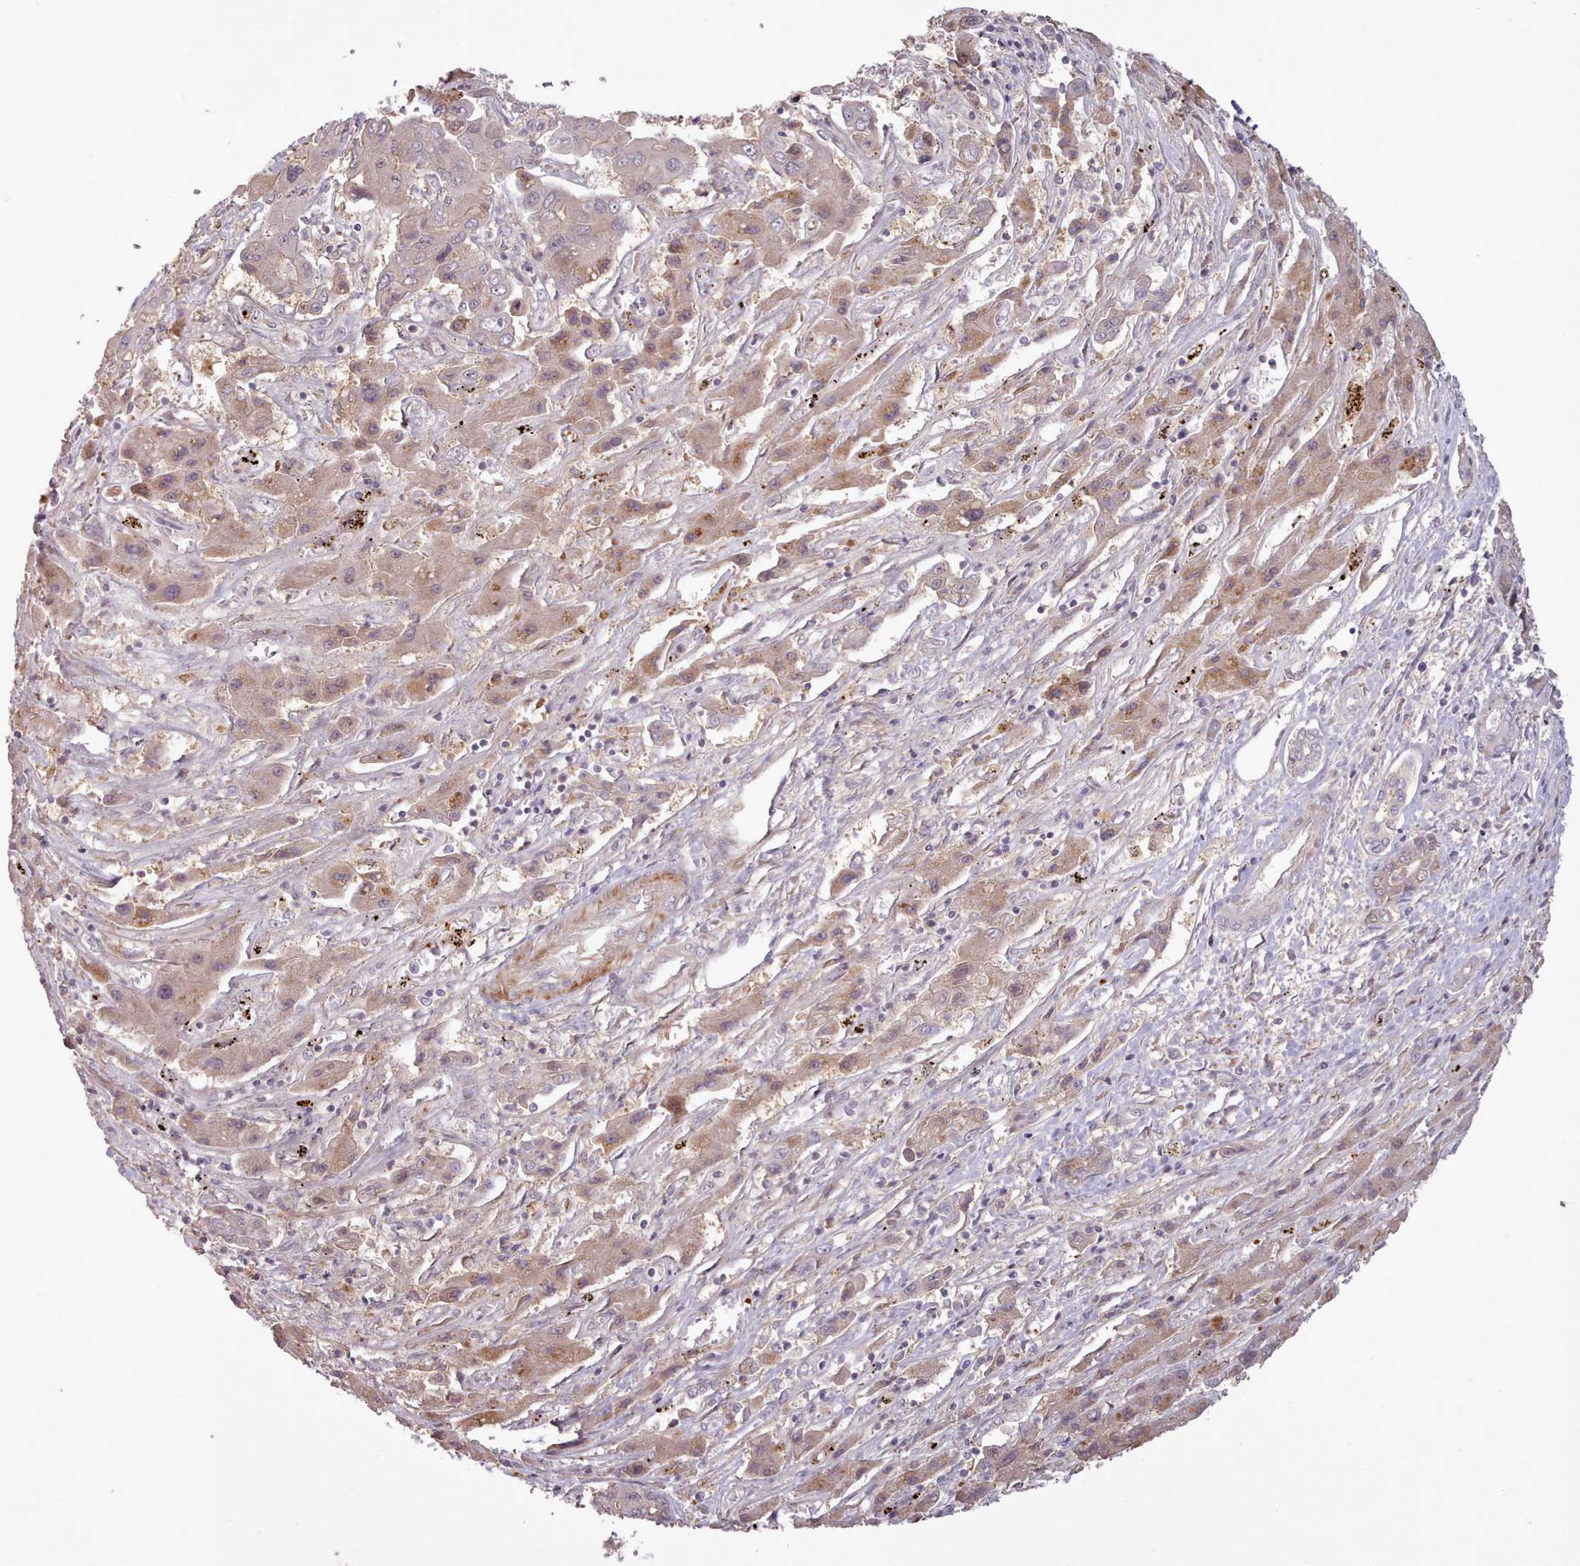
{"staining": {"intensity": "weak", "quantity": "<25%", "location": "cytoplasmic/membranous"}, "tissue": "liver cancer", "cell_type": "Tumor cells", "image_type": "cancer", "snomed": [{"axis": "morphology", "description": "Cholangiocarcinoma"}, {"axis": "topography", "description": "Liver"}], "caption": "A micrograph of human cholangiocarcinoma (liver) is negative for staining in tumor cells.", "gene": "LEFTY2", "patient": {"sex": "male", "age": 67}}